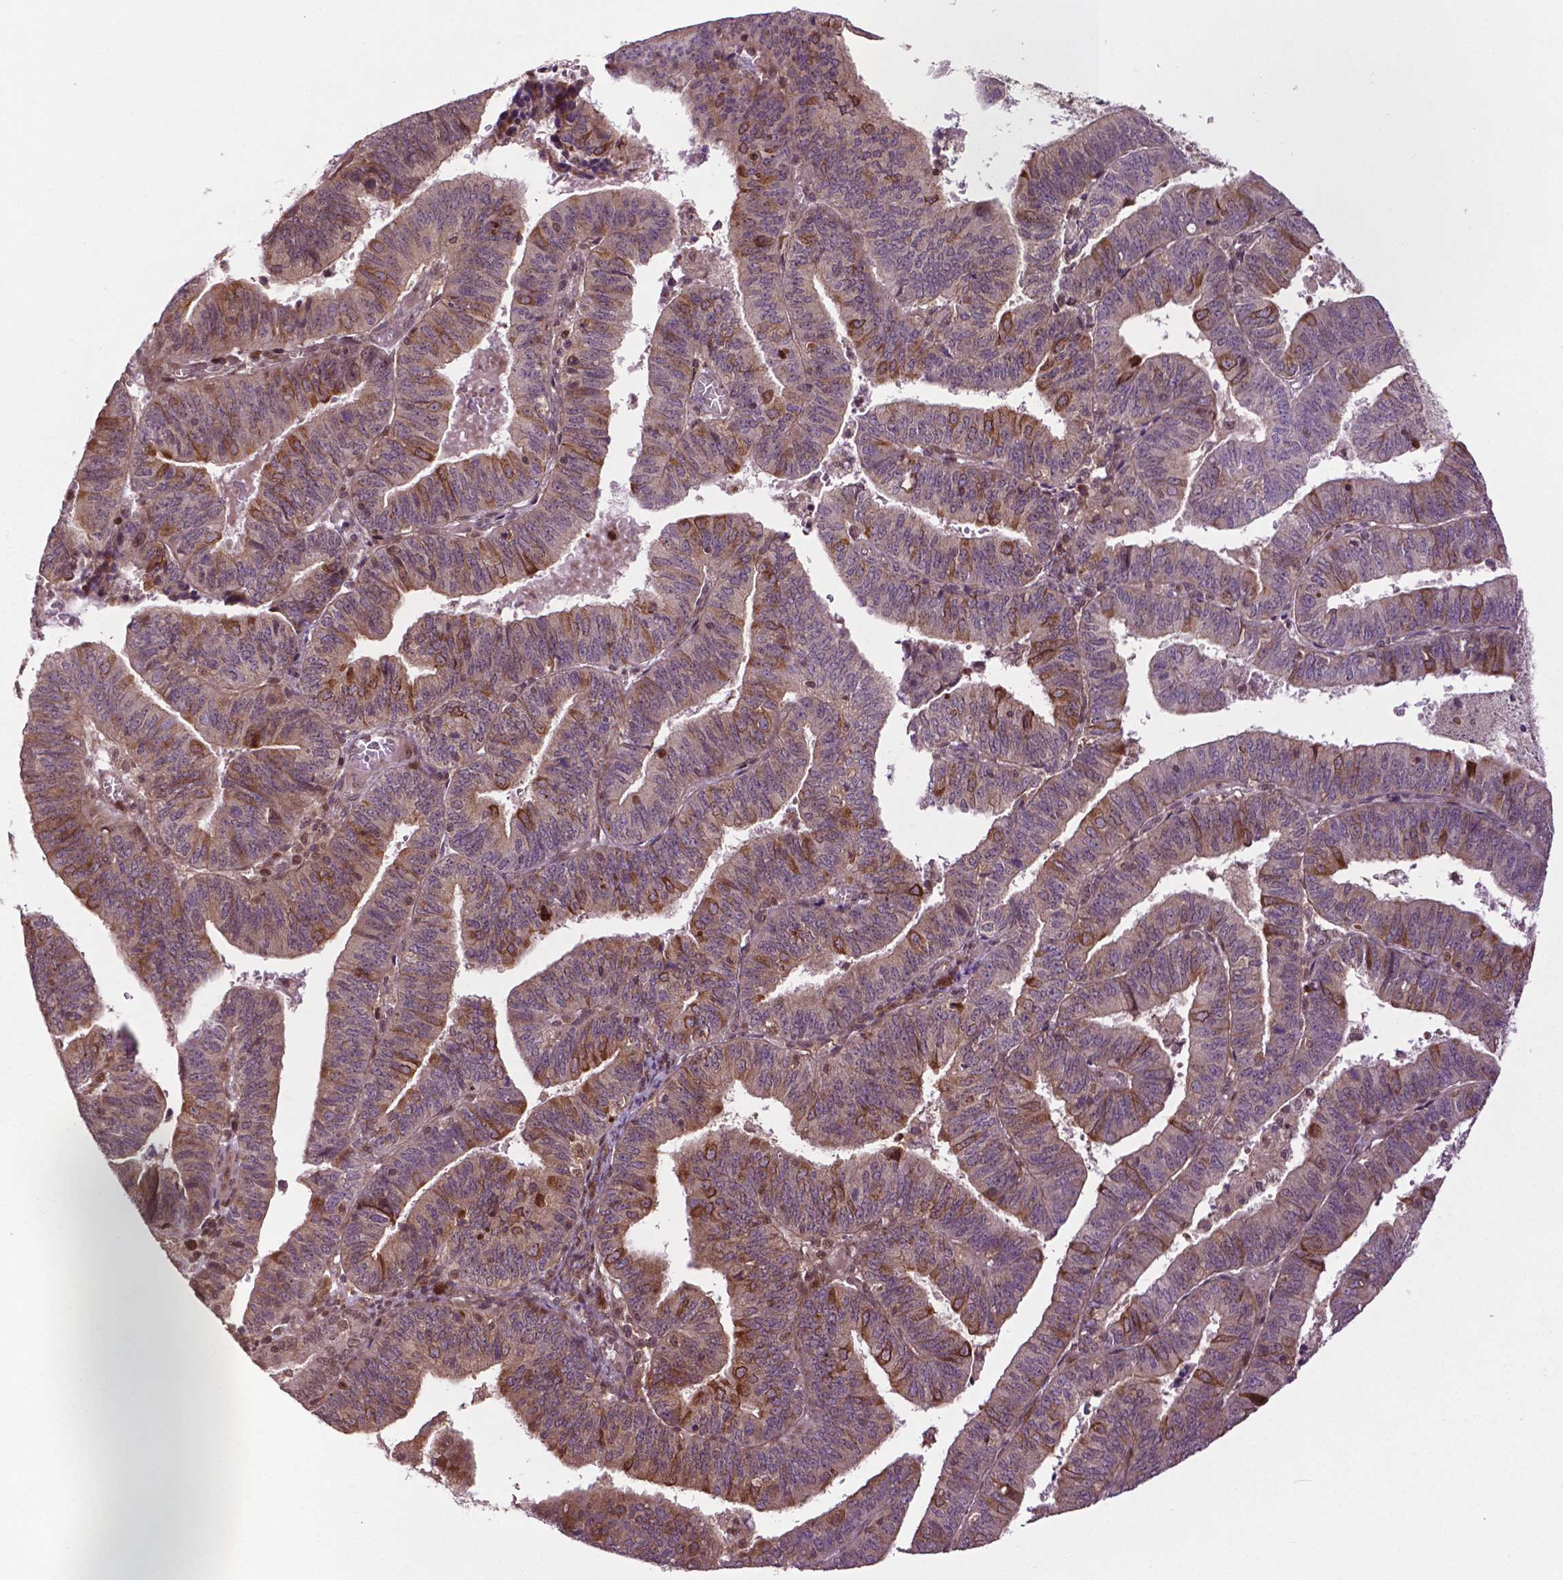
{"staining": {"intensity": "moderate", "quantity": "<25%", "location": "cytoplasmic/membranous"}, "tissue": "endometrial cancer", "cell_type": "Tumor cells", "image_type": "cancer", "snomed": [{"axis": "morphology", "description": "Adenocarcinoma, NOS"}, {"axis": "topography", "description": "Endometrium"}], "caption": "Endometrial cancer was stained to show a protein in brown. There is low levels of moderate cytoplasmic/membranous positivity in approximately <25% of tumor cells.", "gene": "TMX2", "patient": {"sex": "female", "age": 82}}